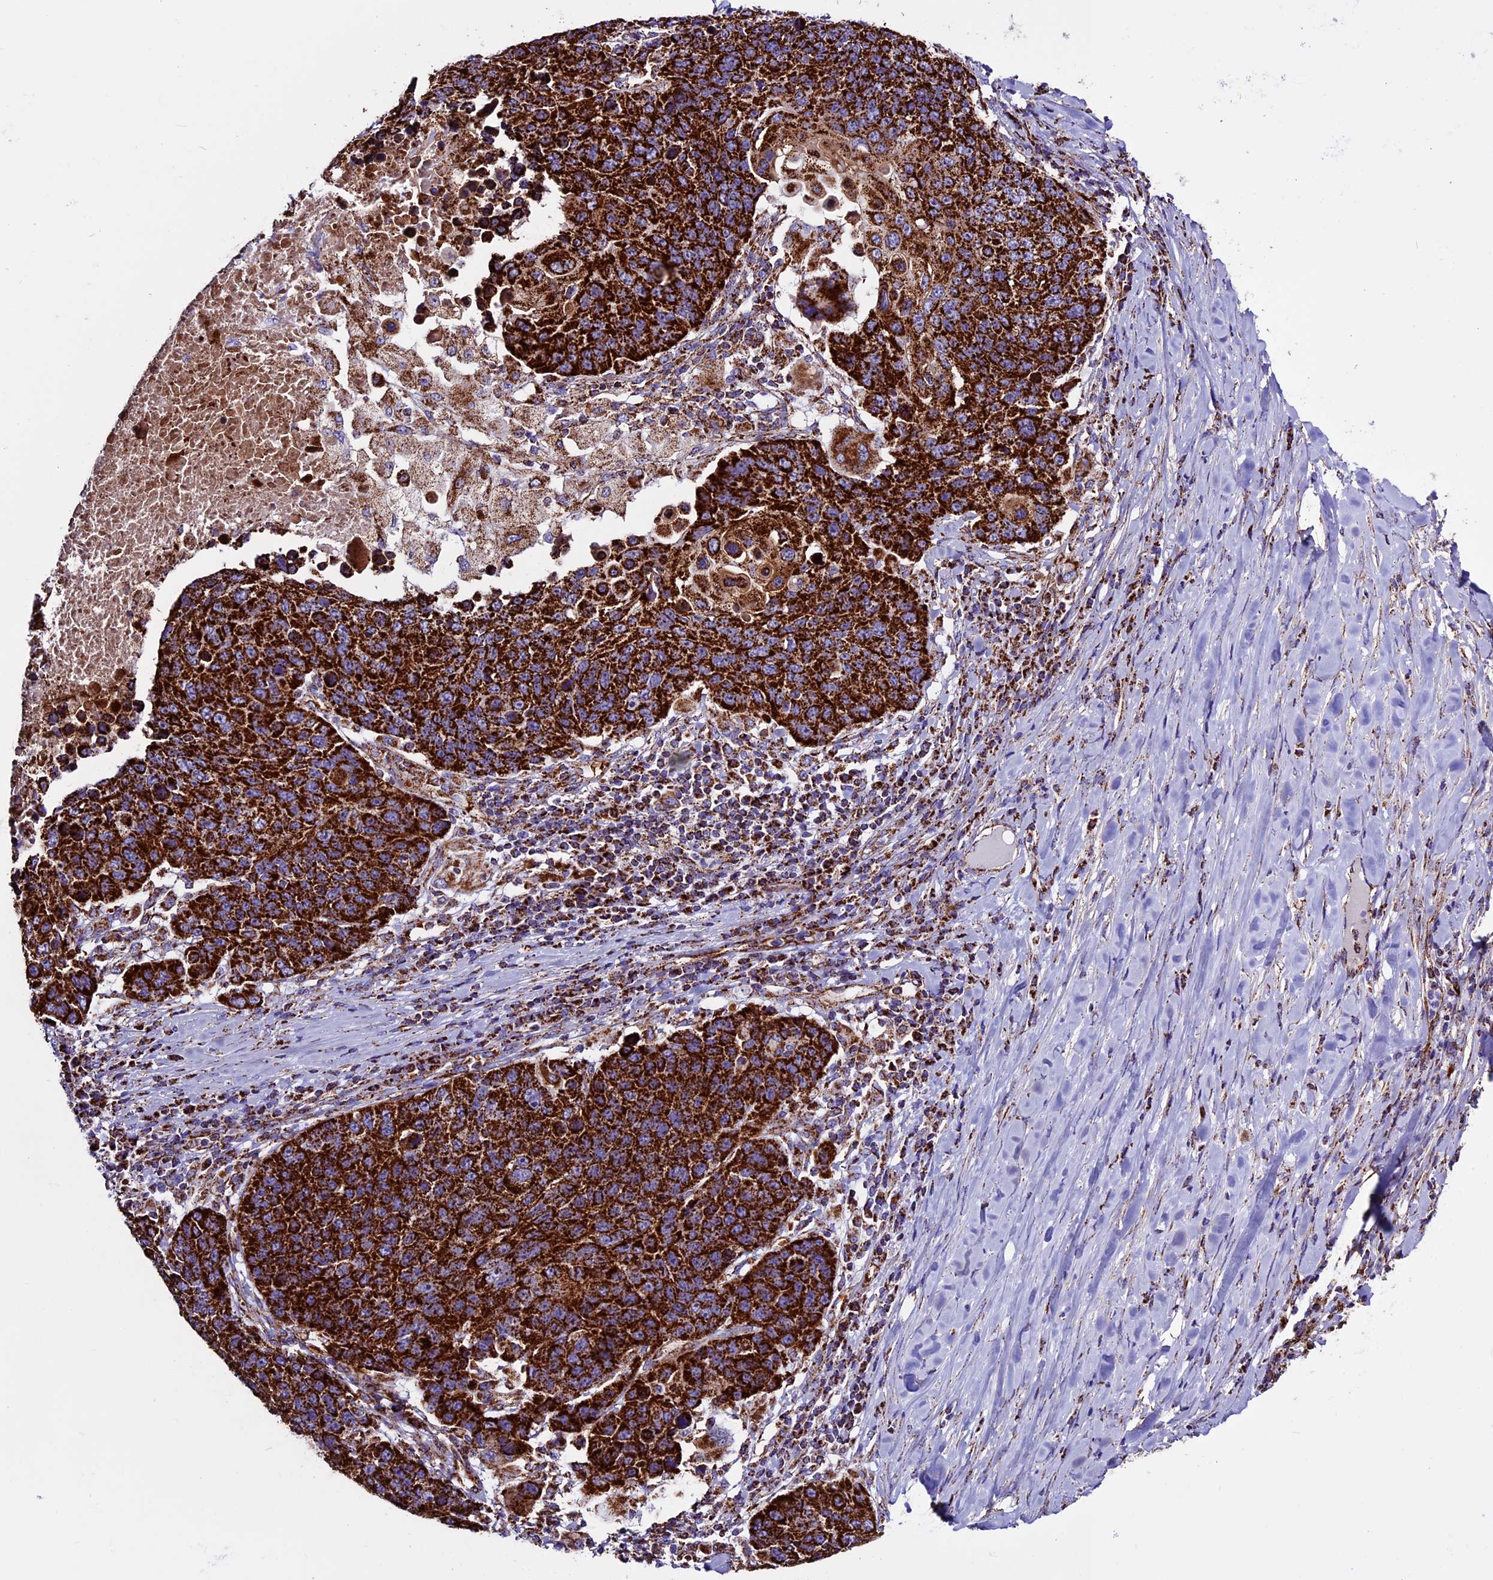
{"staining": {"intensity": "strong", "quantity": ">75%", "location": "cytoplasmic/membranous"}, "tissue": "lung cancer", "cell_type": "Tumor cells", "image_type": "cancer", "snomed": [{"axis": "morphology", "description": "Normal tissue, NOS"}, {"axis": "morphology", "description": "Squamous cell carcinoma, NOS"}, {"axis": "topography", "description": "Lymph node"}, {"axis": "topography", "description": "Lung"}], "caption": "Lung cancer stained with immunohistochemistry (IHC) exhibits strong cytoplasmic/membranous staining in about >75% of tumor cells. Immunohistochemistry (ihc) stains the protein in brown and the nuclei are stained blue.", "gene": "CX3CL1", "patient": {"sex": "male", "age": 66}}